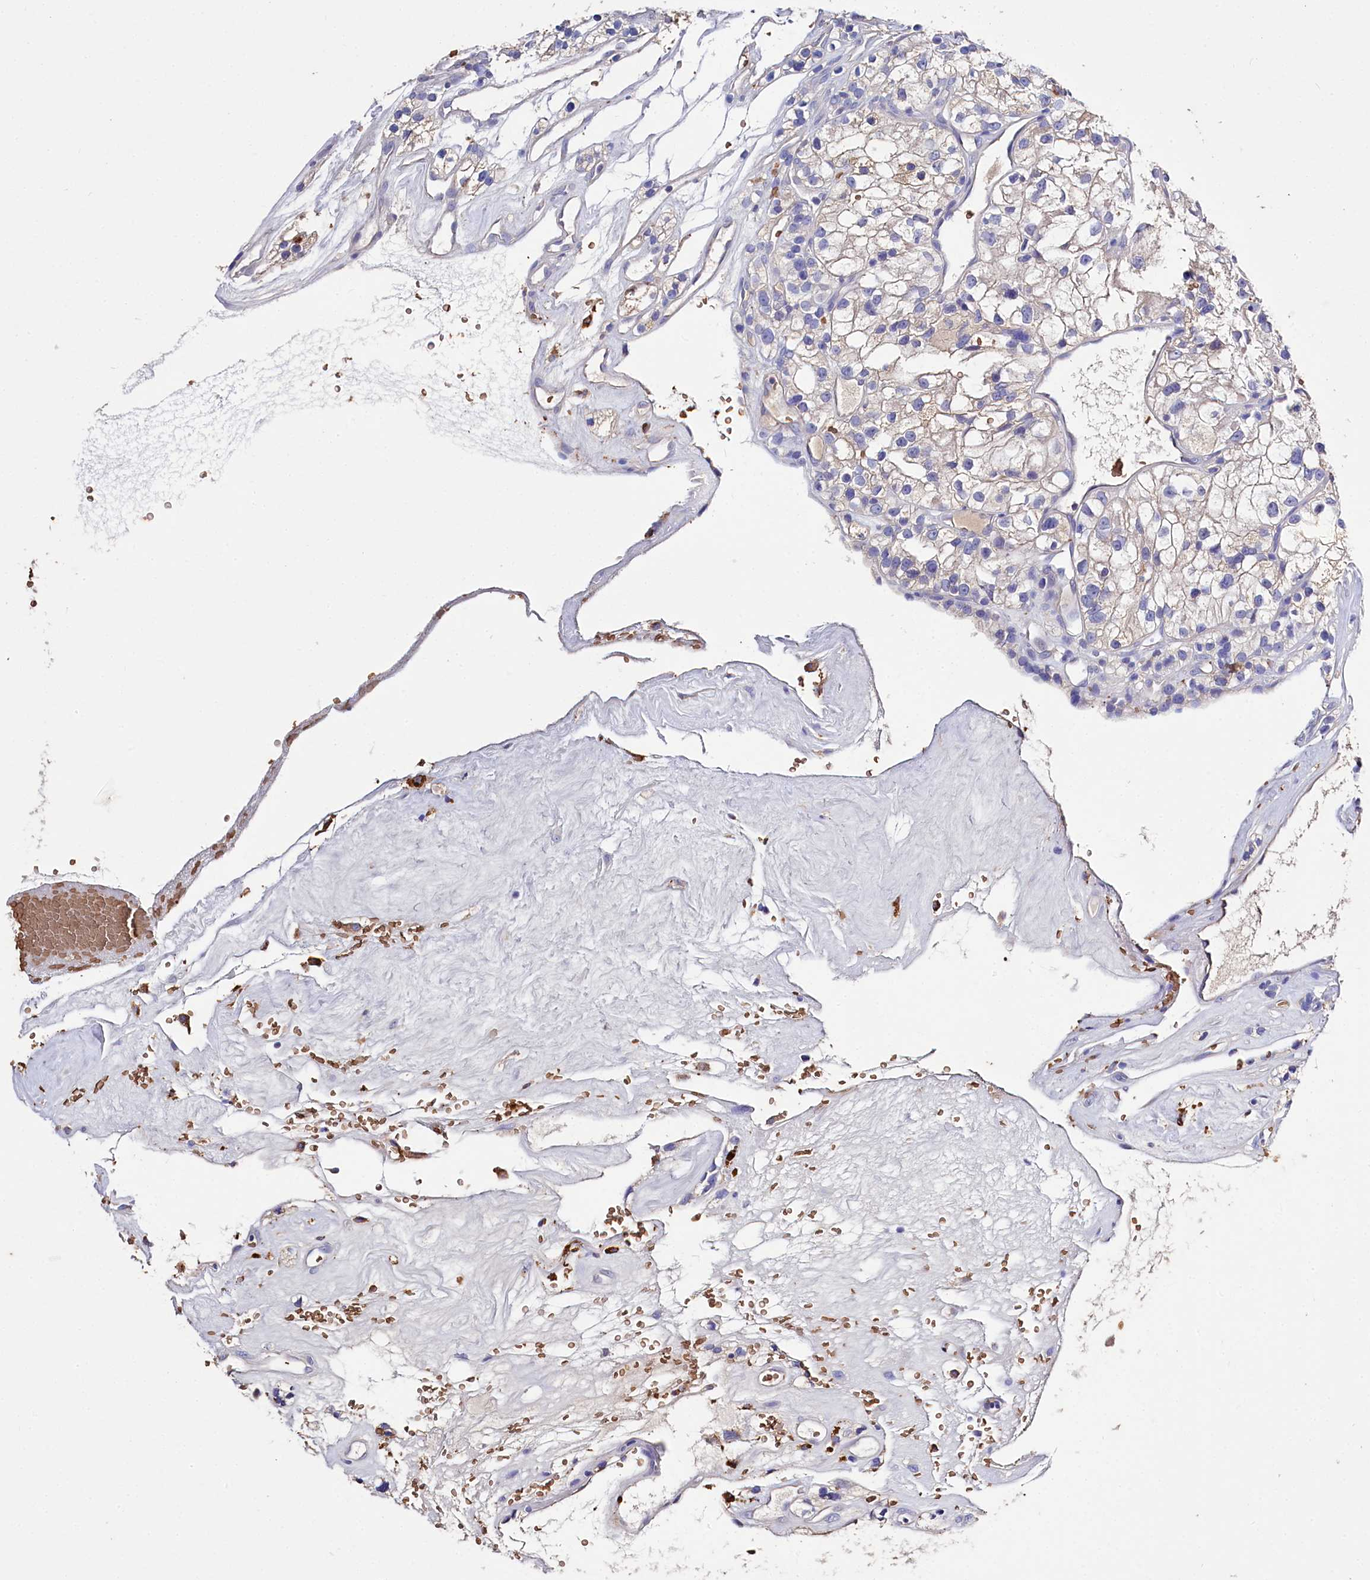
{"staining": {"intensity": "negative", "quantity": "none", "location": "none"}, "tissue": "renal cancer", "cell_type": "Tumor cells", "image_type": "cancer", "snomed": [{"axis": "morphology", "description": "Adenocarcinoma, NOS"}, {"axis": "topography", "description": "Kidney"}], "caption": "Tumor cells show no significant protein positivity in adenocarcinoma (renal).", "gene": "RPUSD3", "patient": {"sex": "female", "age": 57}}